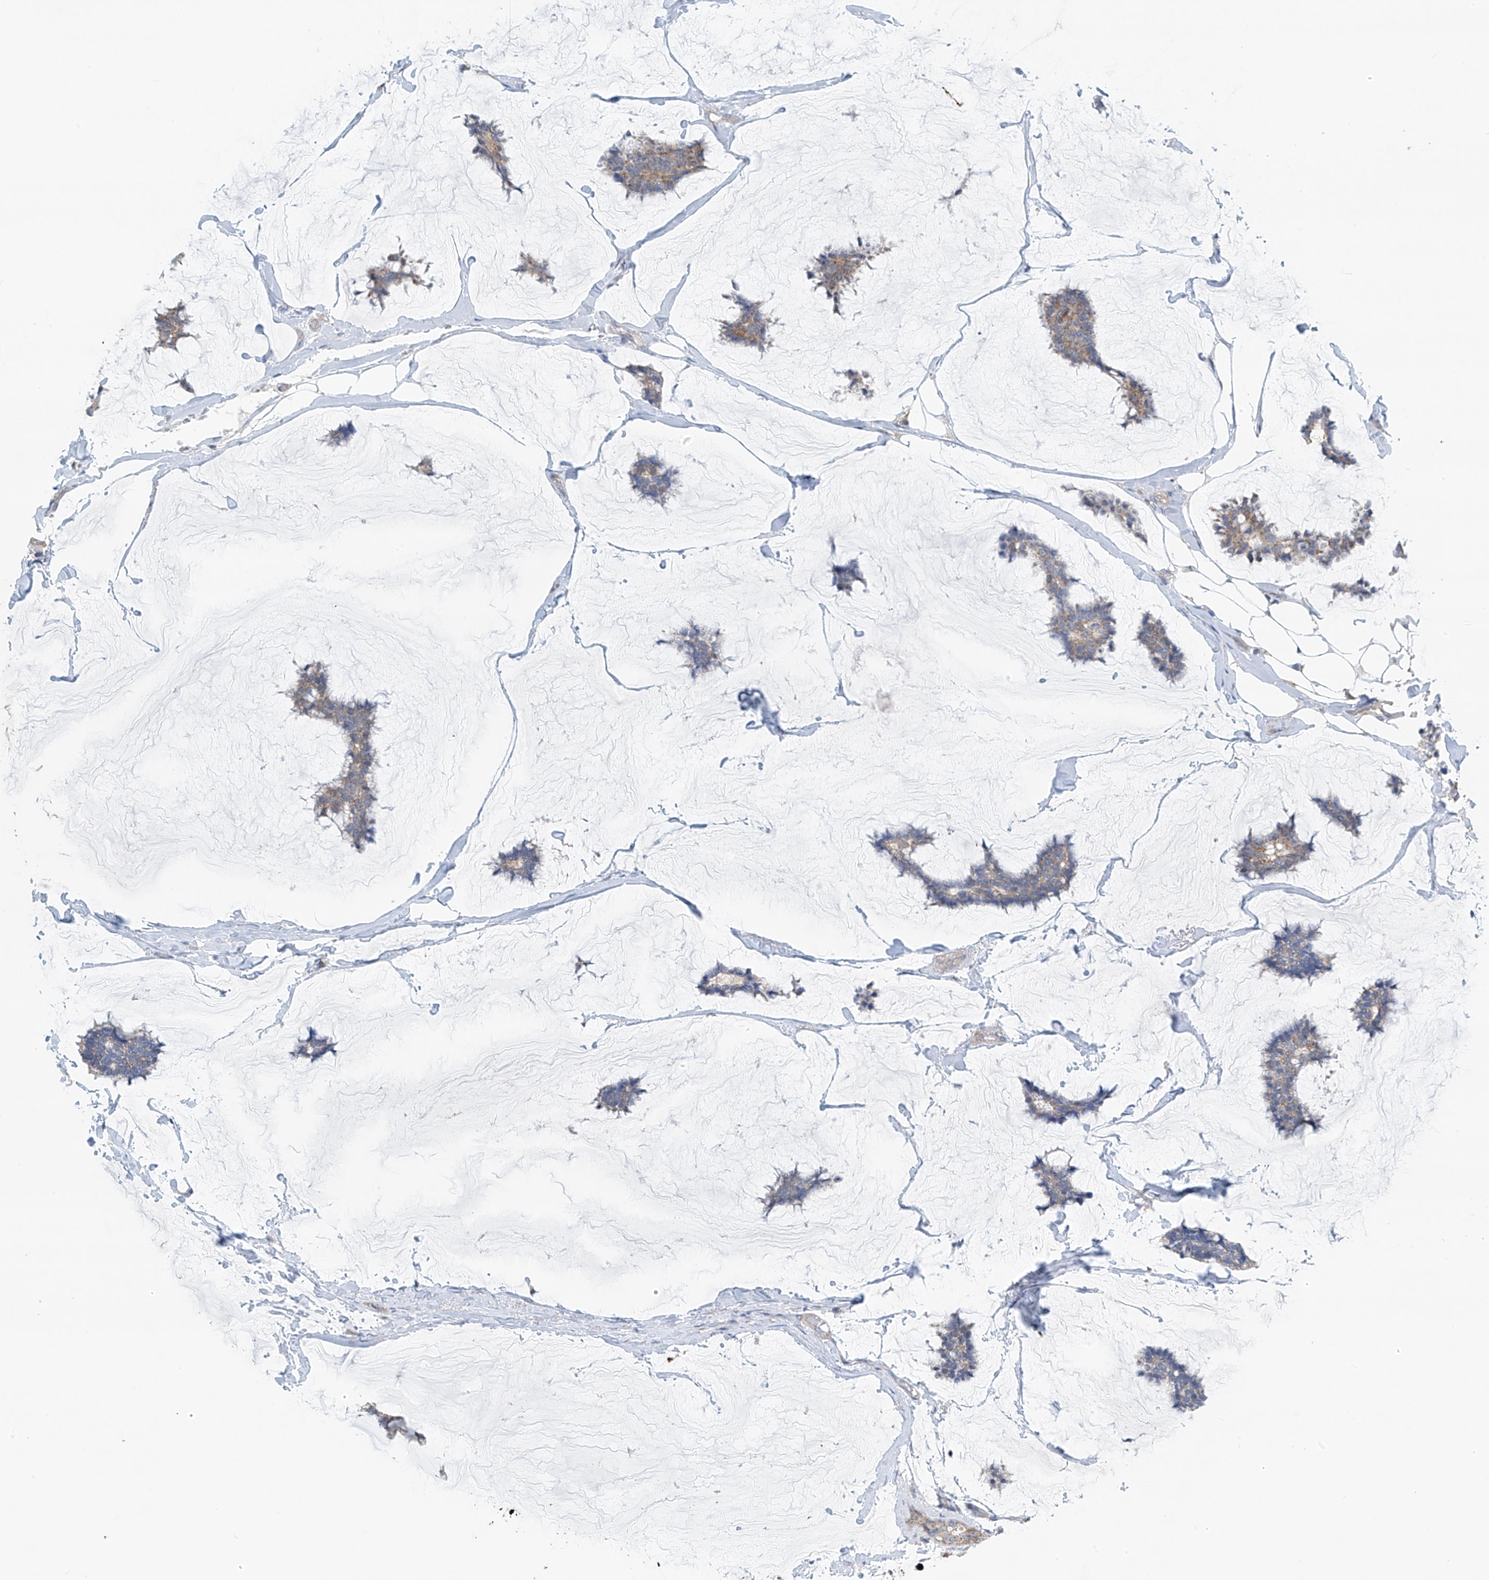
{"staining": {"intensity": "weak", "quantity": "25%-75%", "location": "cytoplasmic/membranous"}, "tissue": "breast cancer", "cell_type": "Tumor cells", "image_type": "cancer", "snomed": [{"axis": "morphology", "description": "Duct carcinoma"}, {"axis": "topography", "description": "Breast"}], "caption": "High-magnification brightfield microscopy of breast invasive ductal carcinoma stained with DAB (3,3'-diaminobenzidine) (brown) and counterstained with hematoxylin (blue). tumor cells exhibit weak cytoplasmic/membranous positivity is present in about25%-75% of cells.", "gene": "SYN3", "patient": {"sex": "female", "age": 93}}